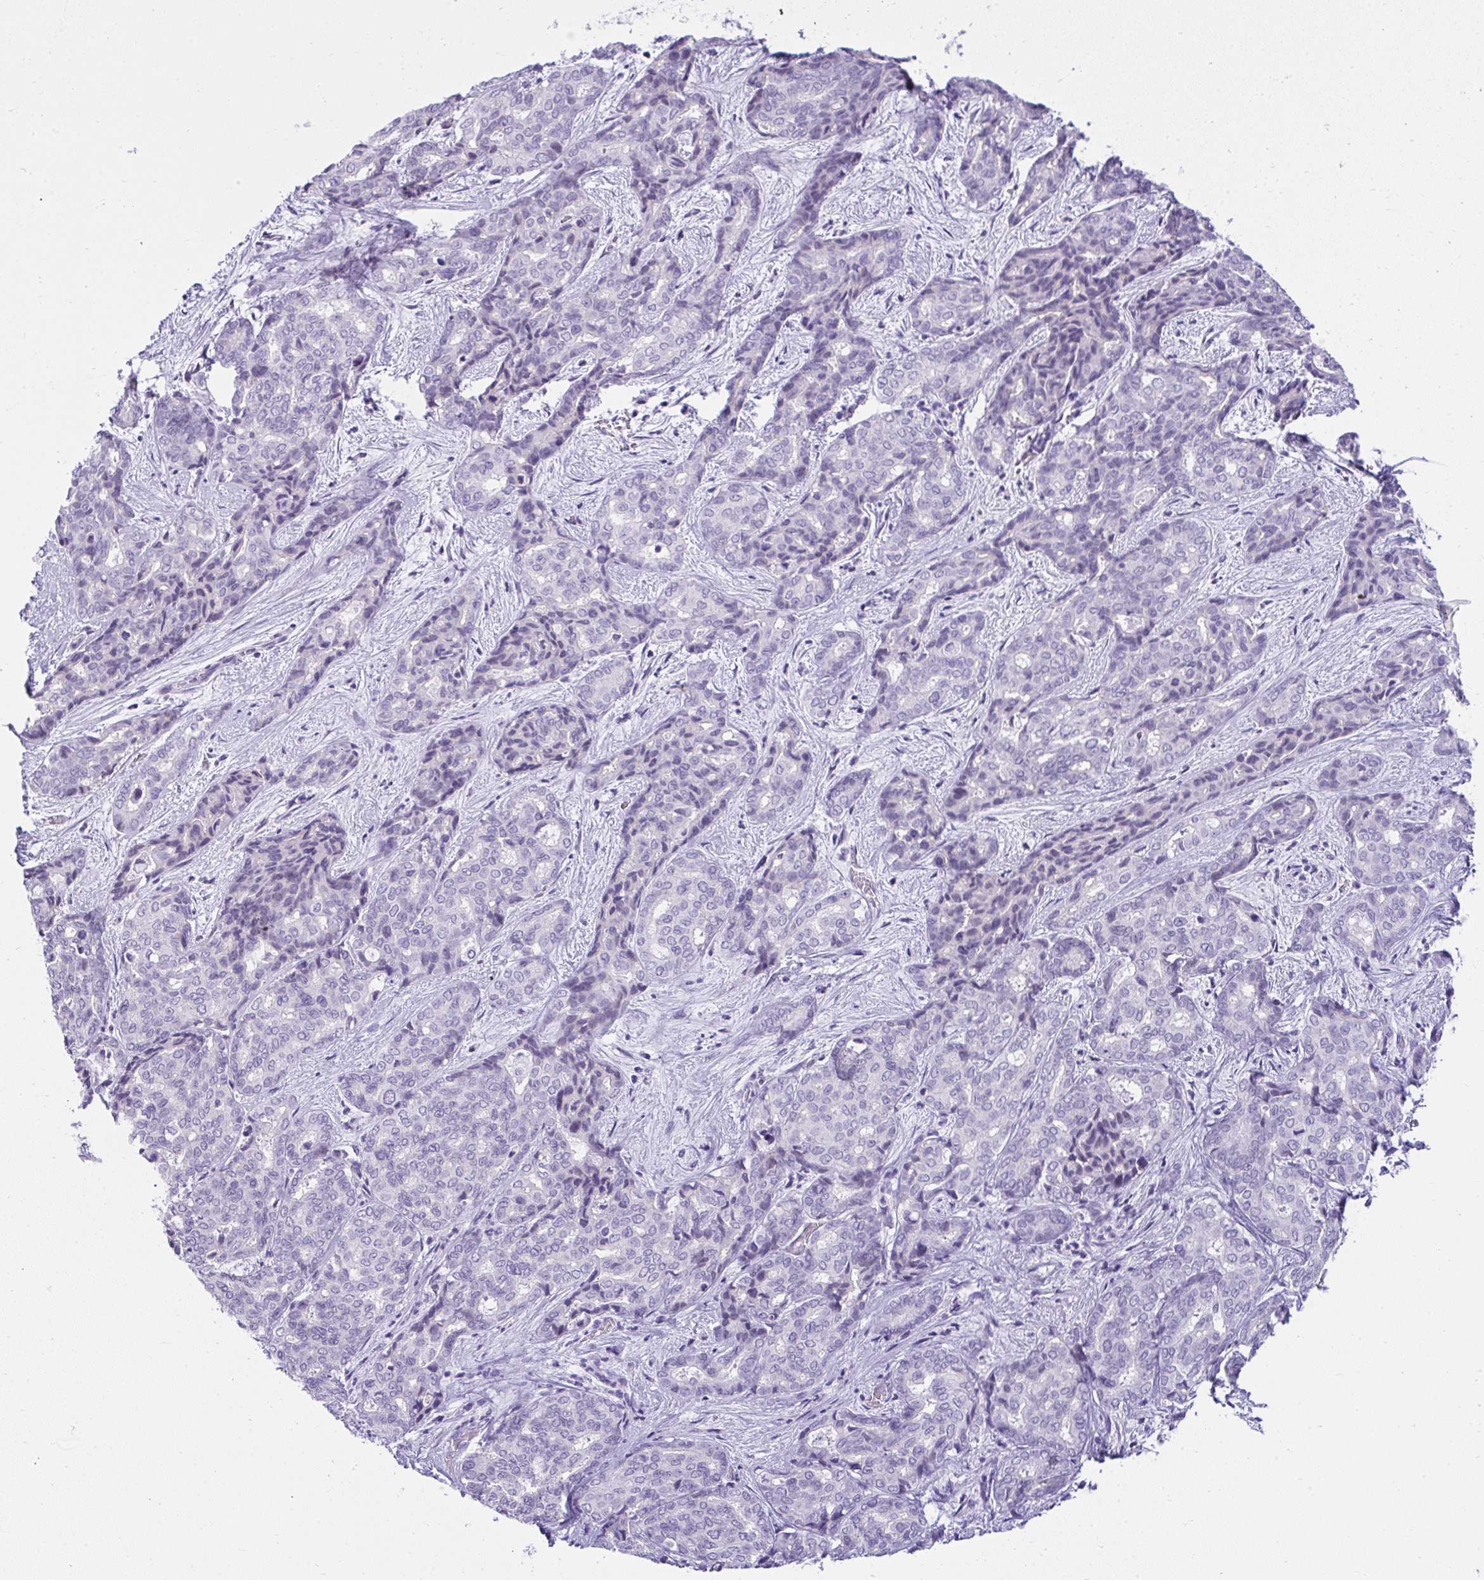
{"staining": {"intensity": "negative", "quantity": "none", "location": "none"}, "tissue": "liver cancer", "cell_type": "Tumor cells", "image_type": "cancer", "snomed": [{"axis": "morphology", "description": "Cholangiocarcinoma"}, {"axis": "topography", "description": "Liver"}], "caption": "Tumor cells show no significant expression in cholangiocarcinoma (liver).", "gene": "RNF183", "patient": {"sex": "female", "age": 64}}